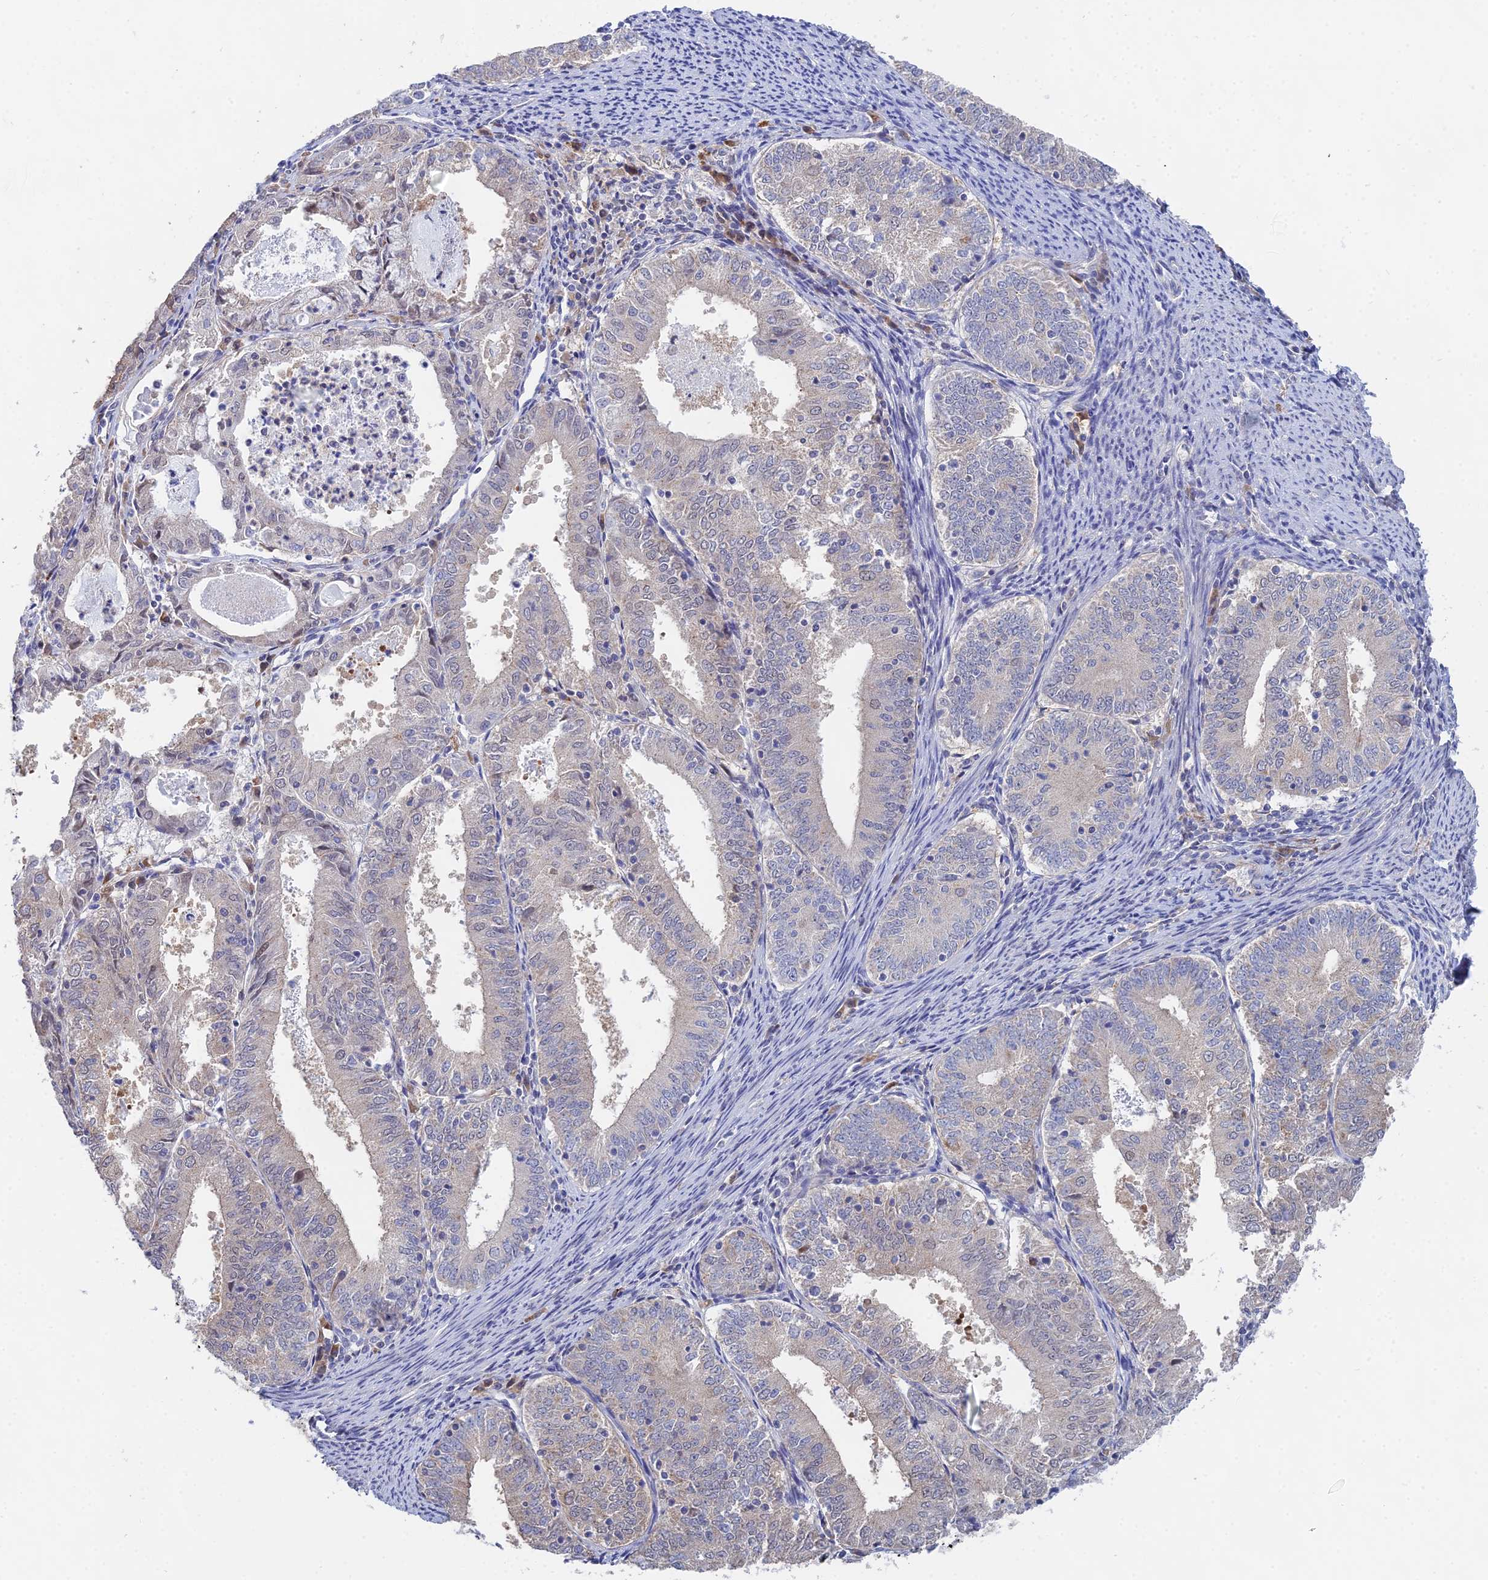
{"staining": {"intensity": "negative", "quantity": "none", "location": "none"}, "tissue": "endometrial cancer", "cell_type": "Tumor cells", "image_type": "cancer", "snomed": [{"axis": "morphology", "description": "Adenocarcinoma, NOS"}, {"axis": "topography", "description": "Endometrium"}], "caption": "Adenocarcinoma (endometrial) was stained to show a protein in brown. There is no significant expression in tumor cells.", "gene": "DNAH14", "patient": {"sex": "female", "age": 57}}